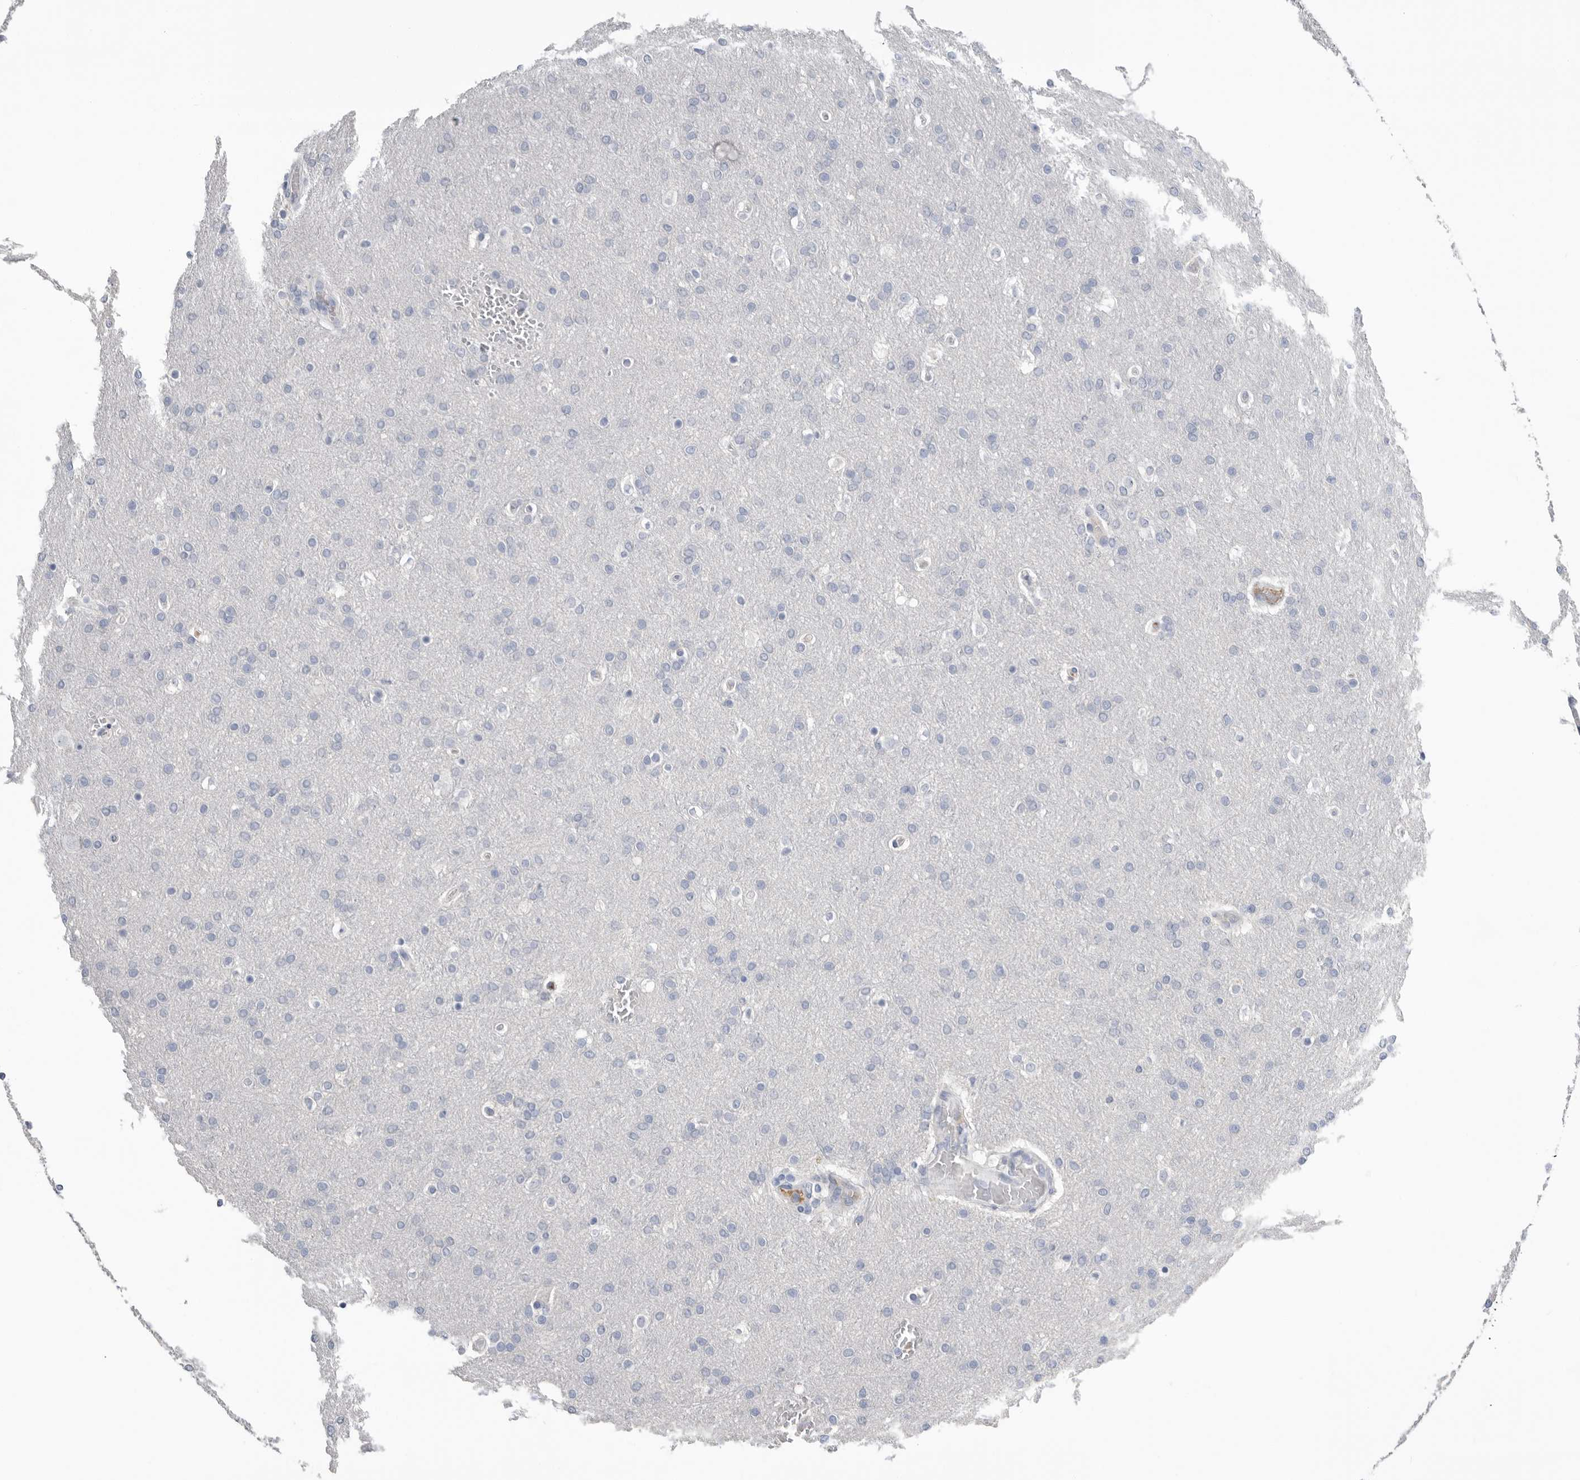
{"staining": {"intensity": "negative", "quantity": "none", "location": "none"}, "tissue": "glioma", "cell_type": "Tumor cells", "image_type": "cancer", "snomed": [{"axis": "morphology", "description": "Glioma, malignant, Low grade"}, {"axis": "topography", "description": "Brain"}], "caption": "A micrograph of human glioma is negative for staining in tumor cells. (Immunohistochemistry (ihc), brightfield microscopy, high magnification).", "gene": "APOA2", "patient": {"sex": "female", "age": 37}}